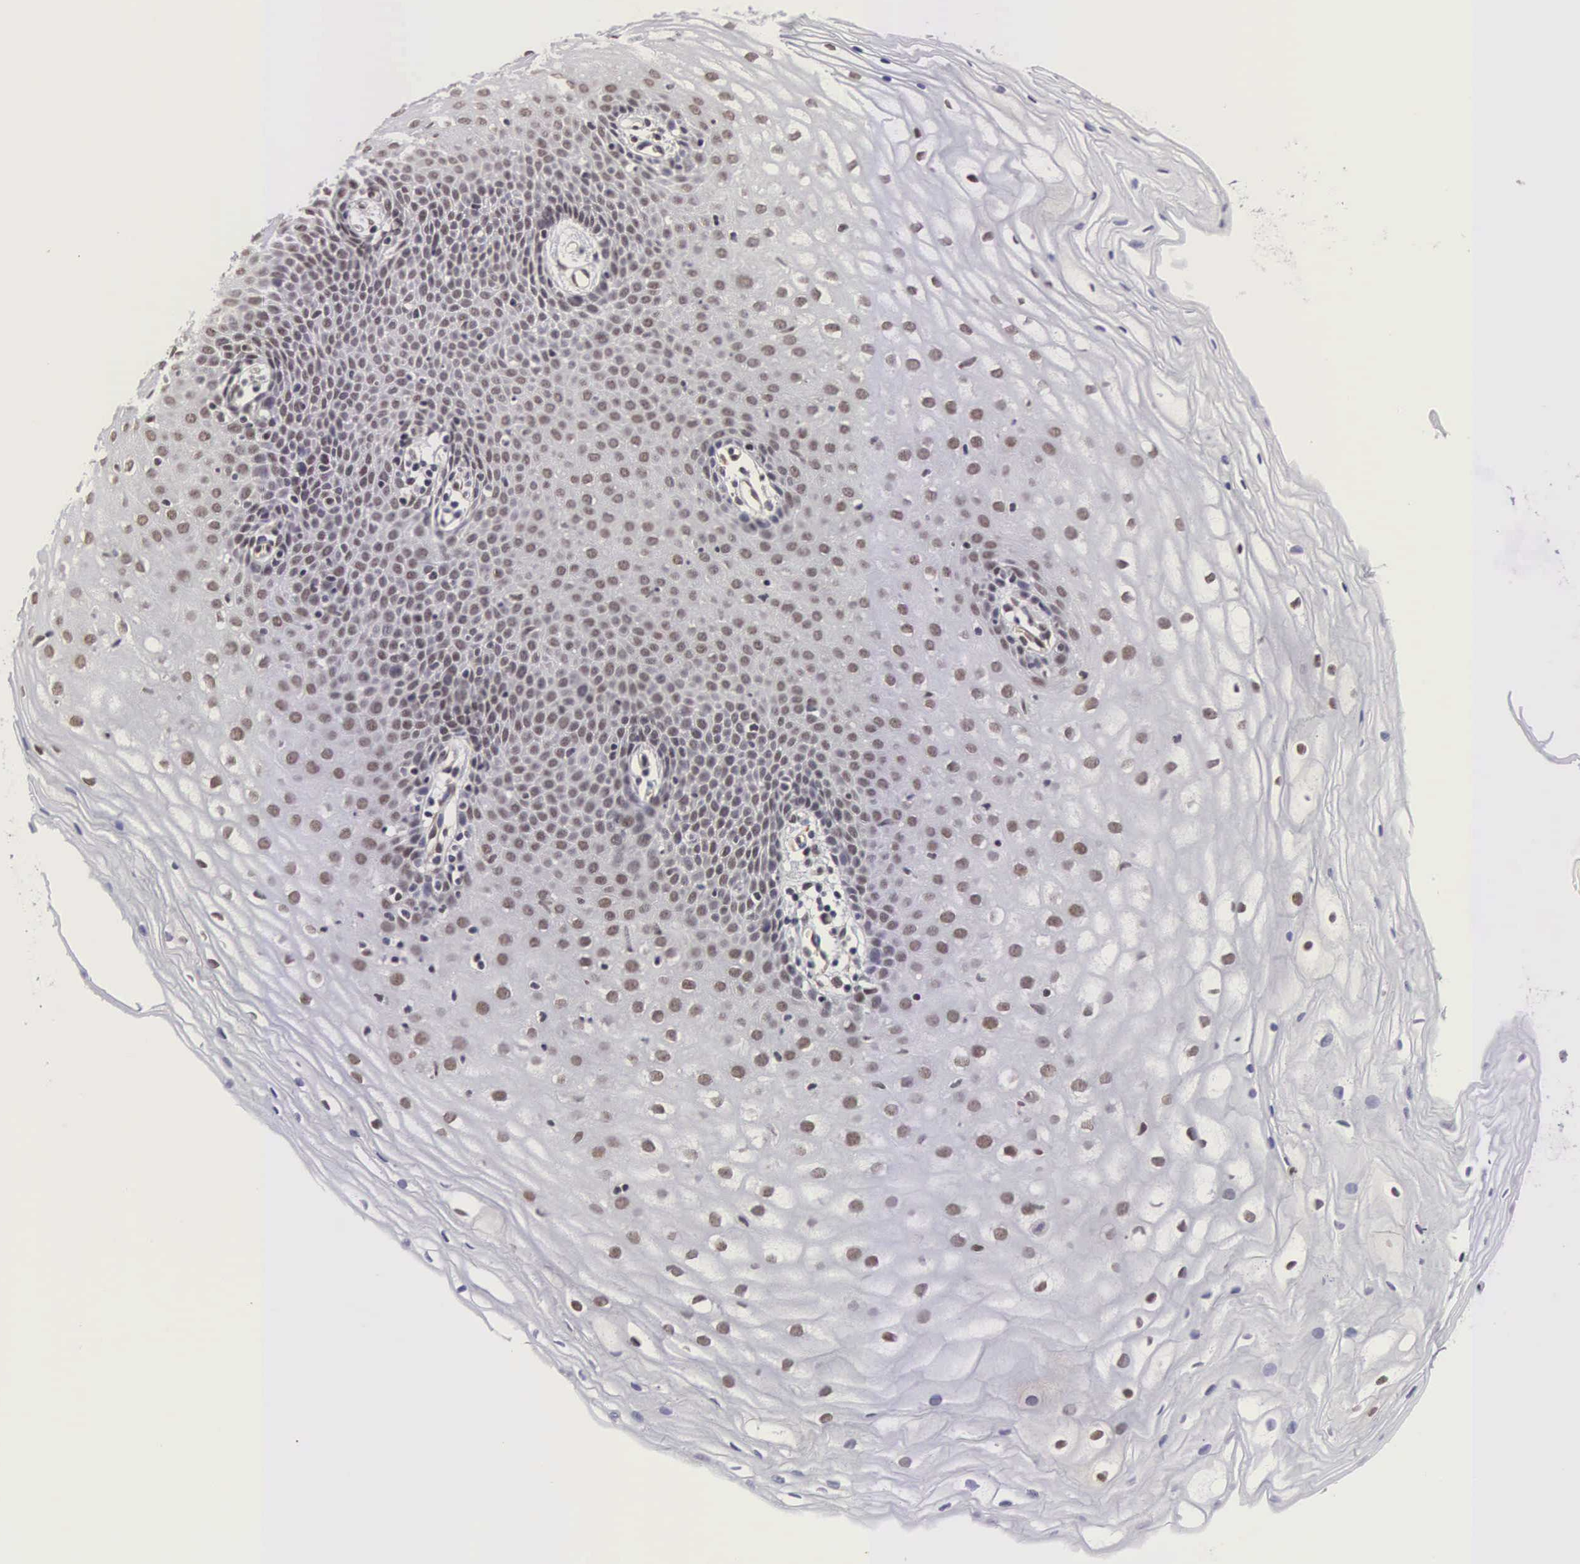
{"staining": {"intensity": "moderate", "quantity": "25%-75%", "location": "nuclear"}, "tissue": "cervix", "cell_type": "Glandular cells", "image_type": "normal", "snomed": [{"axis": "morphology", "description": "Normal tissue, NOS"}, {"axis": "topography", "description": "Cervix"}], "caption": "Cervix stained for a protein (brown) displays moderate nuclear positive staining in approximately 25%-75% of glandular cells.", "gene": "MORC2", "patient": {"sex": "female", "age": 53}}